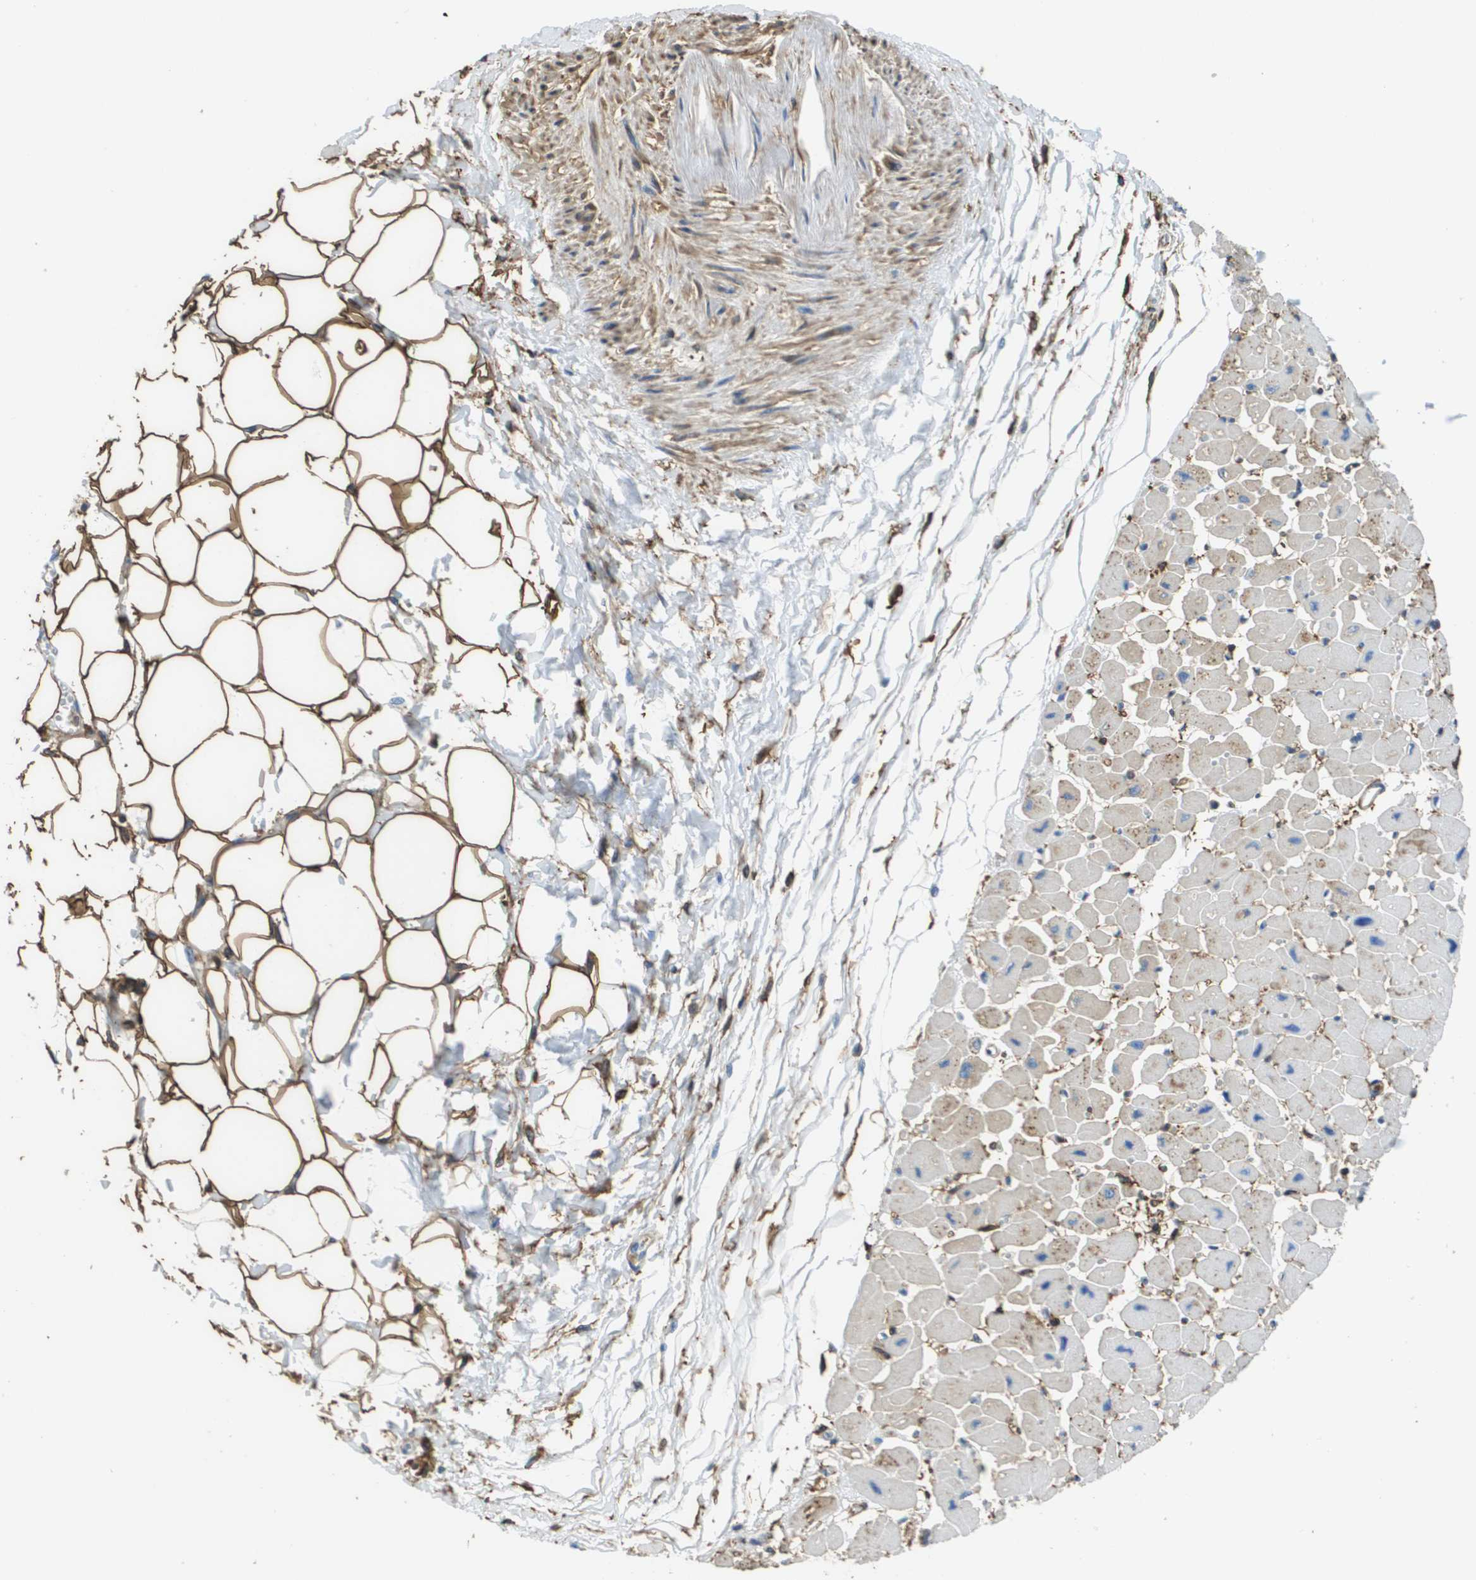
{"staining": {"intensity": "weak", "quantity": ">75%", "location": "cytoplasmic/membranous"}, "tissue": "heart muscle", "cell_type": "Cardiomyocytes", "image_type": "normal", "snomed": [{"axis": "morphology", "description": "Normal tissue, NOS"}, {"axis": "topography", "description": "Heart"}], "caption": "Protein expression analysis of benign heart muscle exhibits weak cytoplasmic/membranous positivity in about >75% of cardiomyocytes. The protein of interest is stained brown, and the nuclei are stained in blue (DAB (3,3'-diaminobenzidine) IHC with brightfield microscopy, high magnification).", "gene": "PASK", "patient": {"sex": "female", "age": 54}}